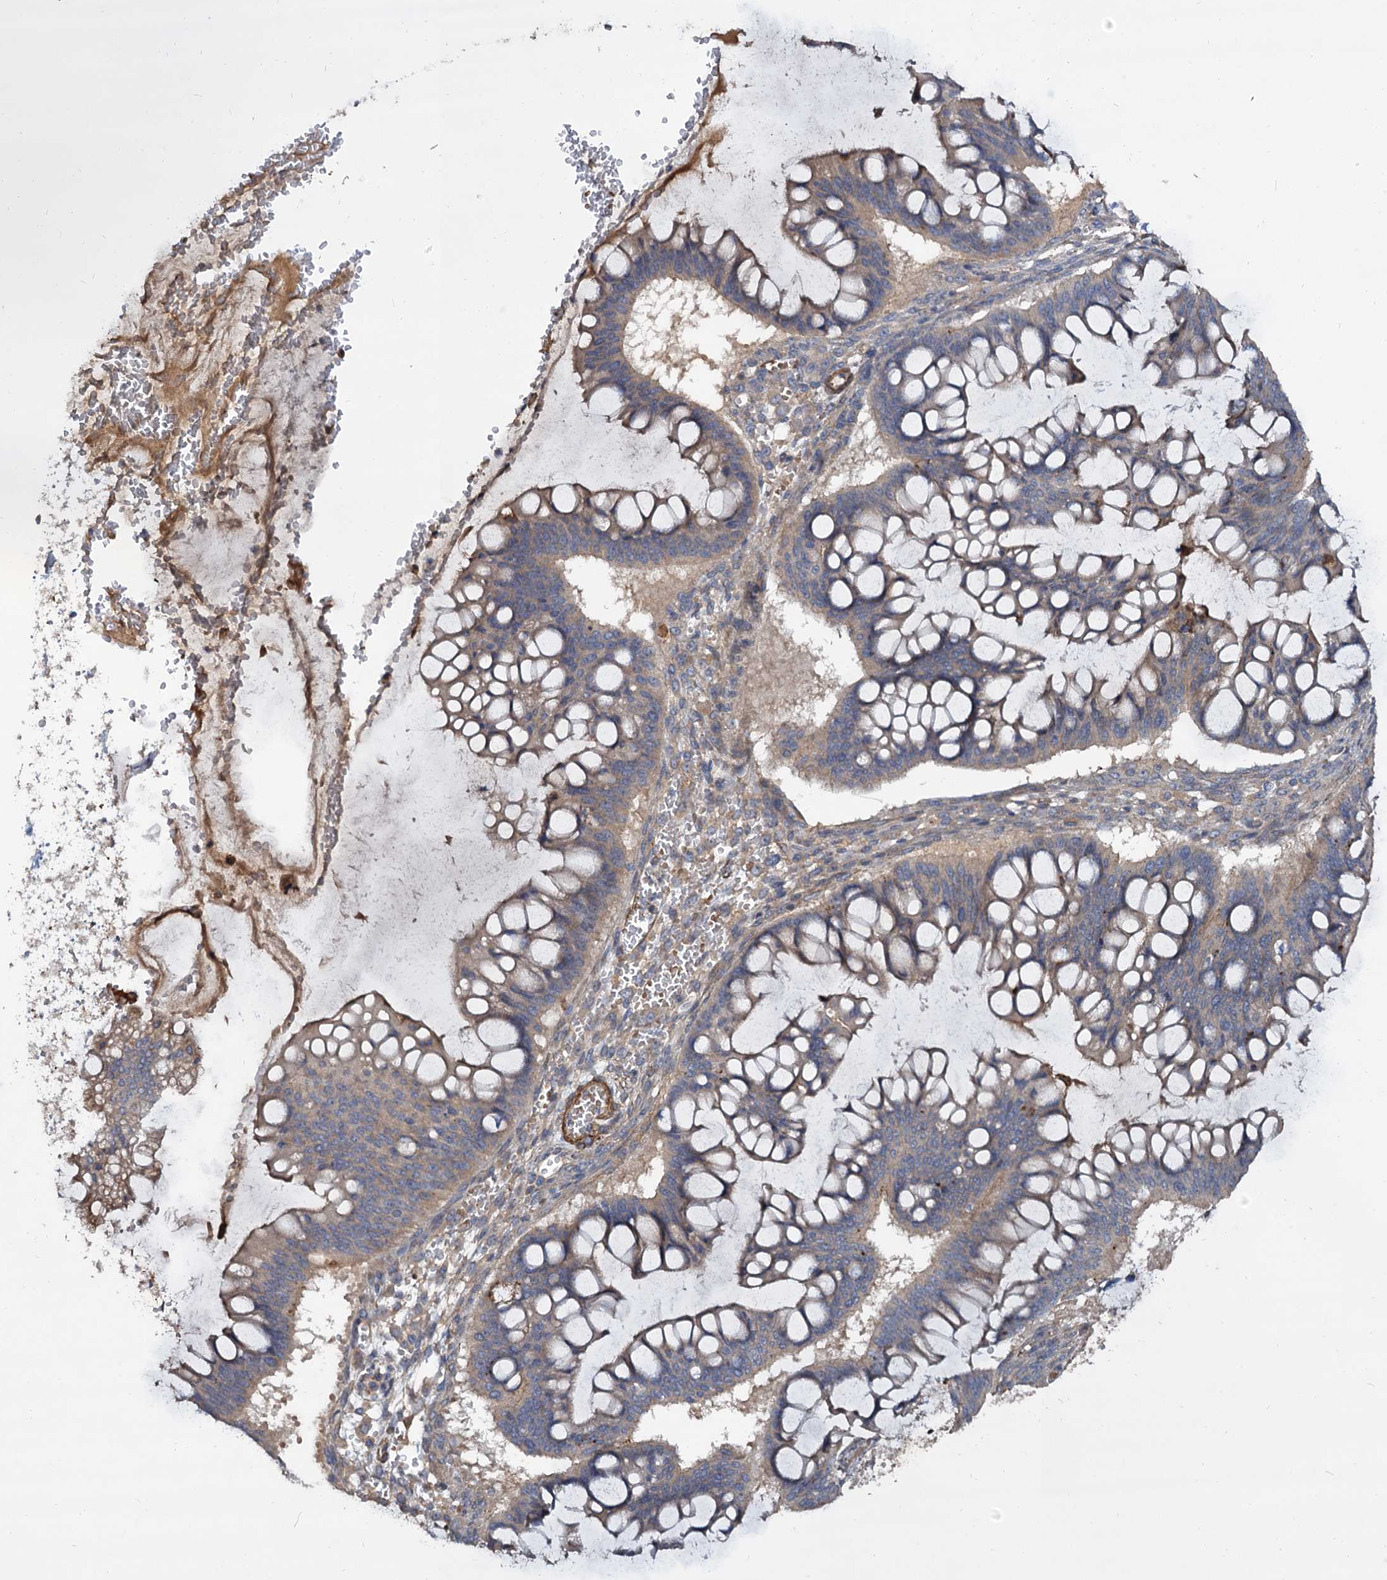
{"staining": {"intensity": "weak", "quantity": "25%-75%", "location": "cytoplasmic/membranous"}, "tissue": "ovarian cancer", "cell_type": "Tumor cells", "image_type": "cancer", "snomed": [{"axis": "morphology", "description": "Cystadenocarcinoma, mucinous, NOS"}, {"axis": "topography", "description": "Ovary"}], "caption": "Ovarian cancer tissue reveals weak cytoplasmic/membranous expression in about 25%-75% of tumor cells, visualized by immunohistochemistry.", "gene": "ISM2", "patient": {"sex": "female", "age": 73}}